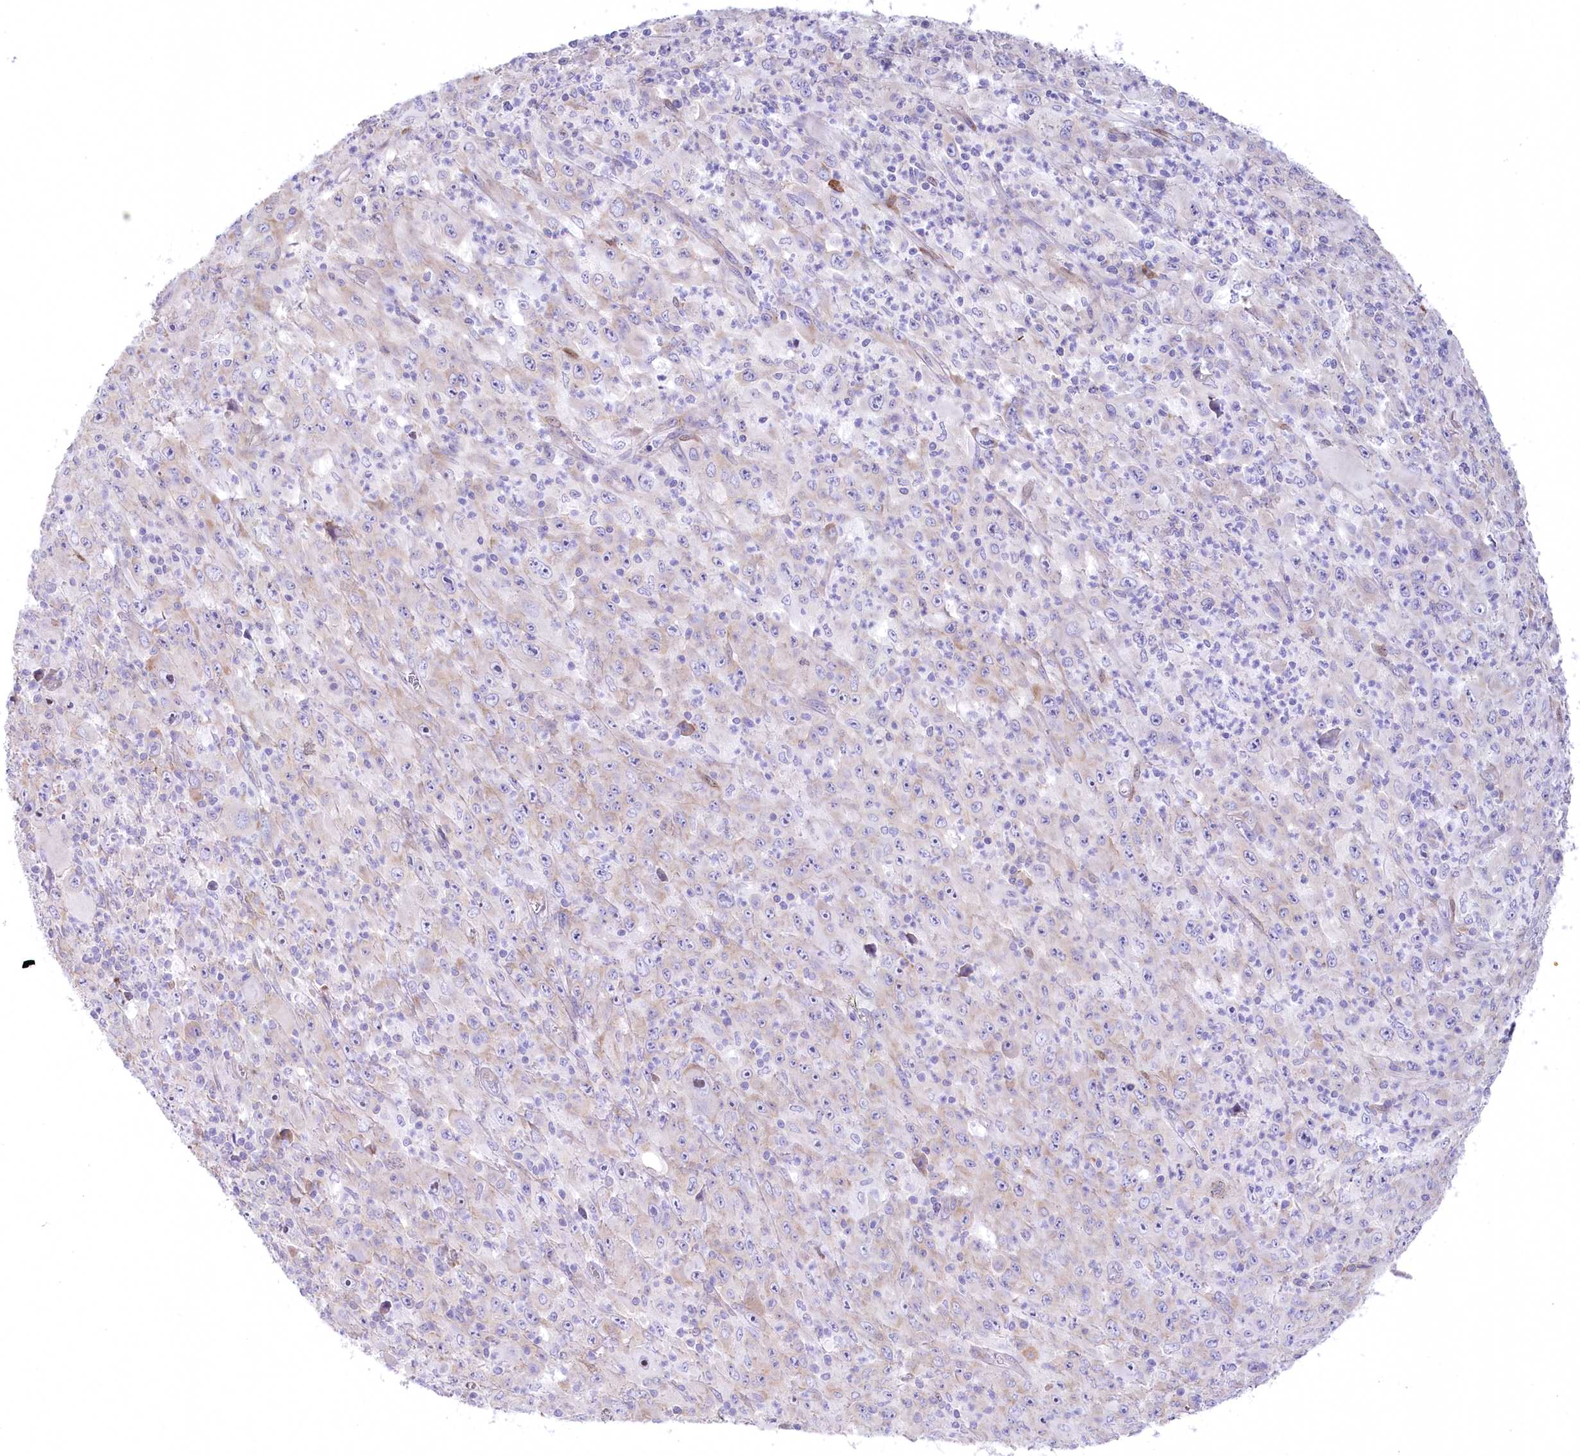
{"staining": {"intensity": "weak", "quantity": "<25%", "location": "cytoplasmic/membranous"}, "tissue": "melanoma", "cell_type": "Tumor cells", "image_type": "cancer", "snomed": [{"axis": "morphology", "description": "Malignant melanoma, Metastatic site"}, {"axis": "topography", "description": "Skin"}], "caption": "The immunohistochemistry histopathology image has no significant positivity in tumor cells of malignant melanoma (metastatic site) tissue. Brightfield microscopy of immunohistochemistry stained with DAB (3,3'-diaminobenzidine) (brown) and hematoxylin (blue), captured at high magnification.", "gene": "MYOZ1", "patient": {"sex": "female", "age": 56}}